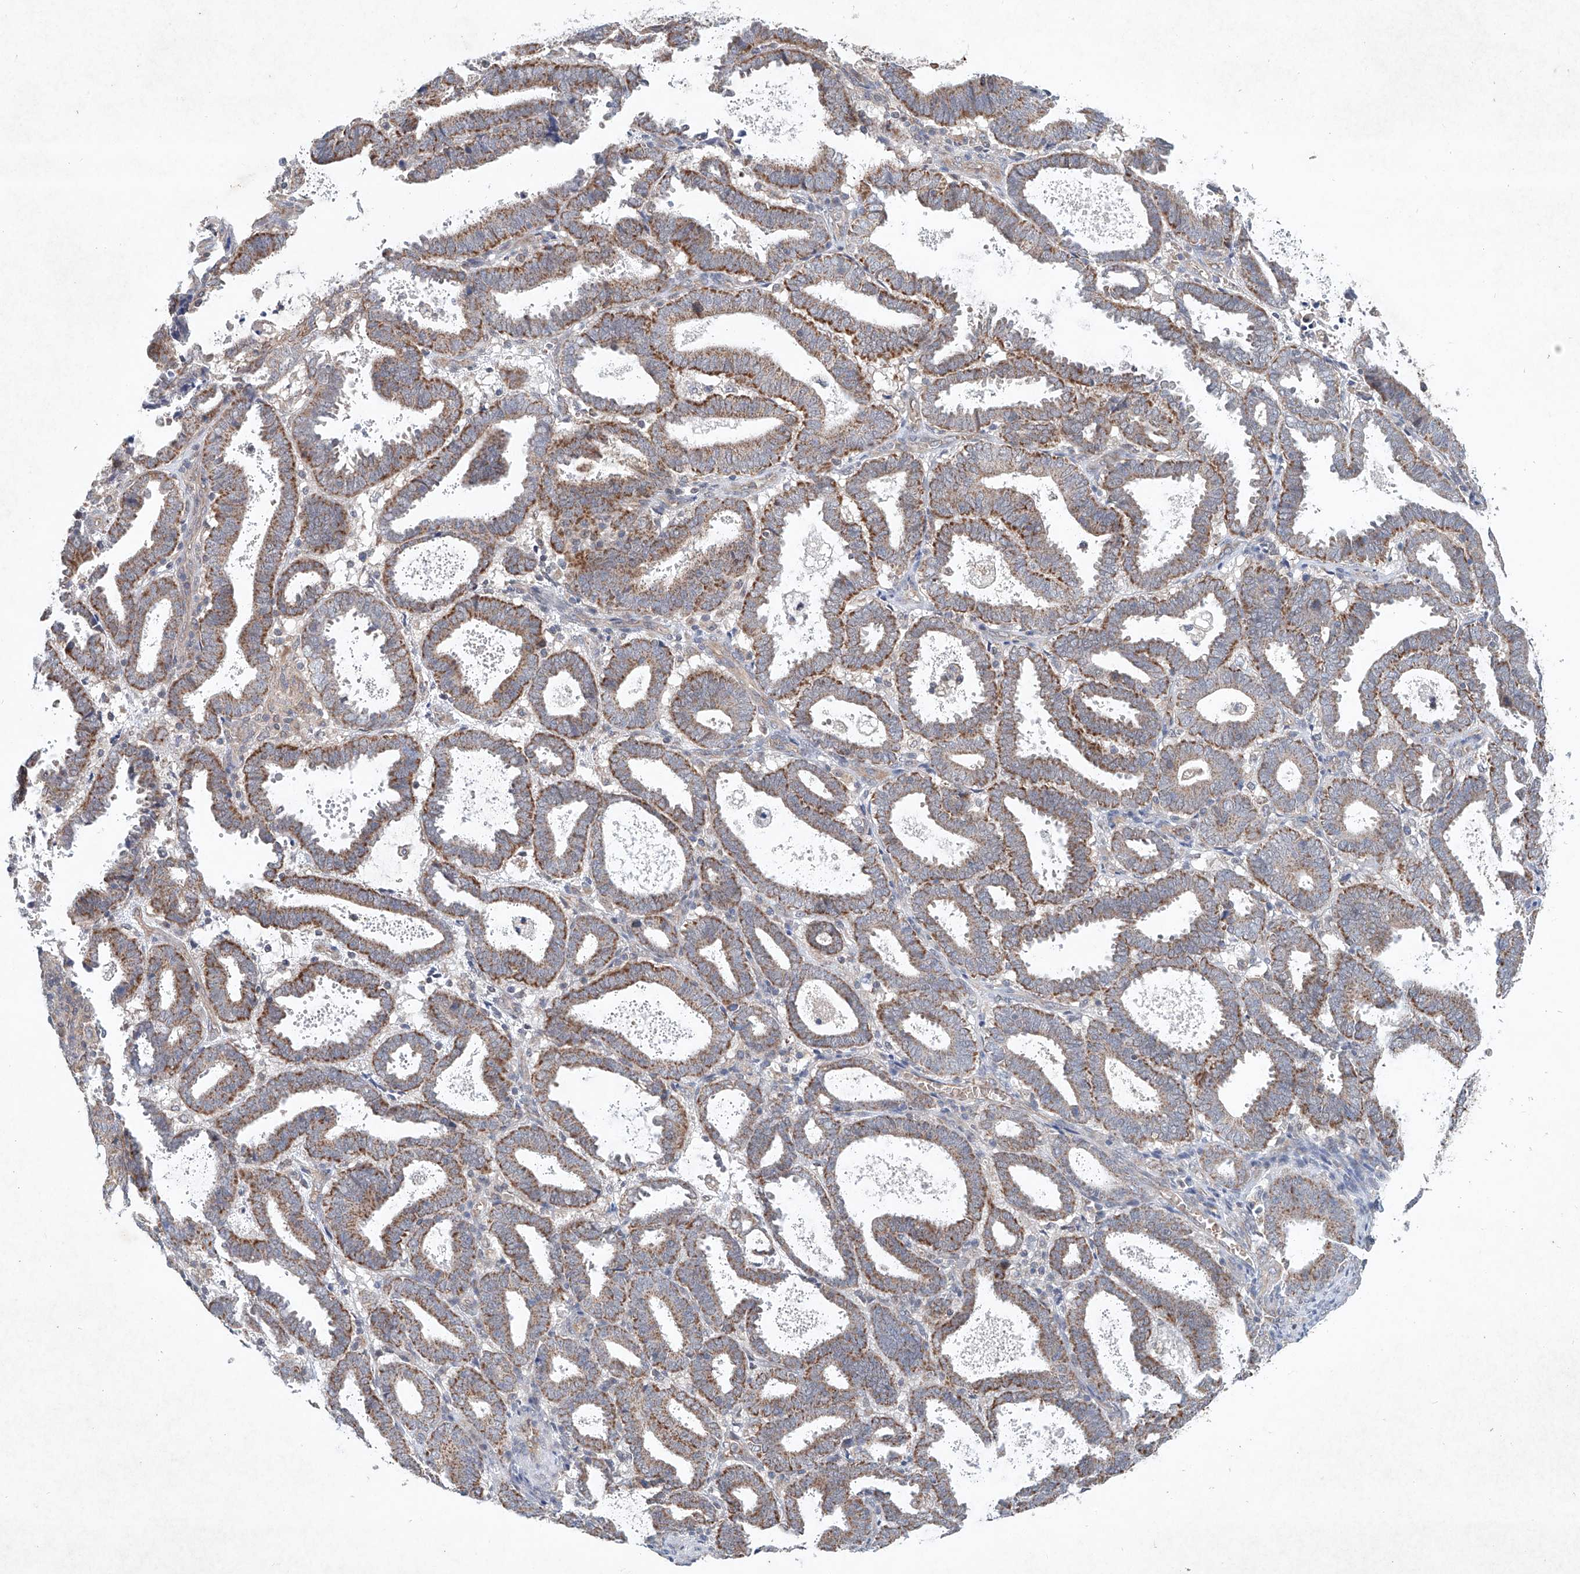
{"staining": {"intensity": "moderate", "quantity": ">75%", "location": "cytoplasmic/membranous"}, "tissue": "endometrial cancer", "cell_type": "Tumor cells", "image_type": "cancer", "snomed": [{"axis": "morphology", "description": "Adenocarcinoma, NOS"}, {"axis": "topography", "description": "Uterus"}], "caption": "This histopathology image displays immunohistochemistry (IHC) staining of human endometrial adenocarcinoma, with medium moderate cytoplasmic/membranous staining in about >75% of tumor cells.", "gene": "FASTK", "patient": {"sex": "female", "age": 83}}